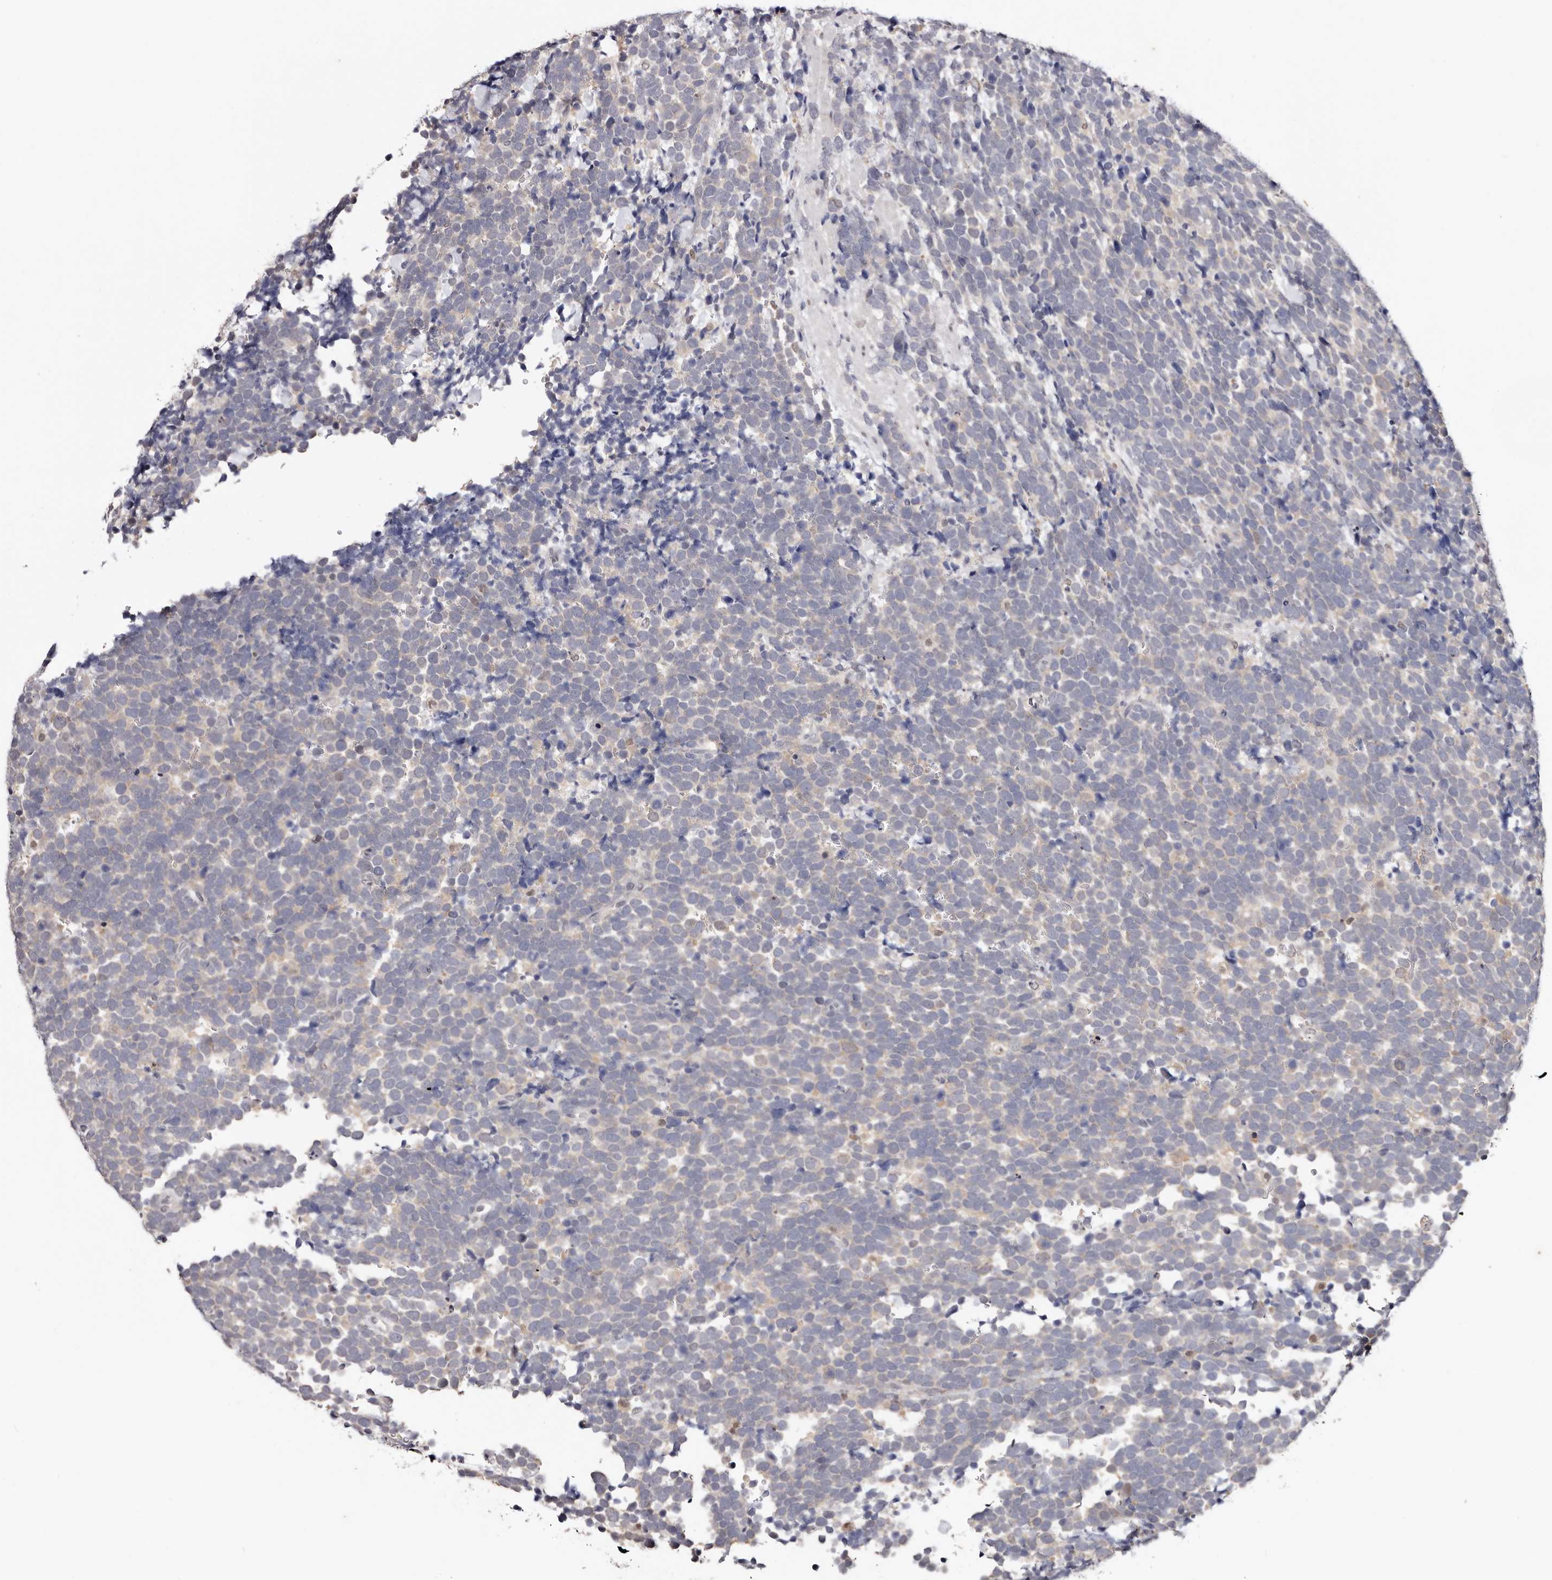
{"staining": {"intensity": "negative", "quantity": "none", "location": "none"}, "tissue": "urothelial cancer", "cell_type": "Tumor cells", "image_type": "cancer", "snomed": [{"axis": "morphology", "description": "Urothelial carcinoma, High grade"}, {"axis": "topography", "description": "Urinary bladder"}], "caption": "Protein analysis of high-grade urothelial carcinoma displays no significant positivity in tumor cells.", "gene": "TYW3", "patient": {"sex": "female", "age": 82}}